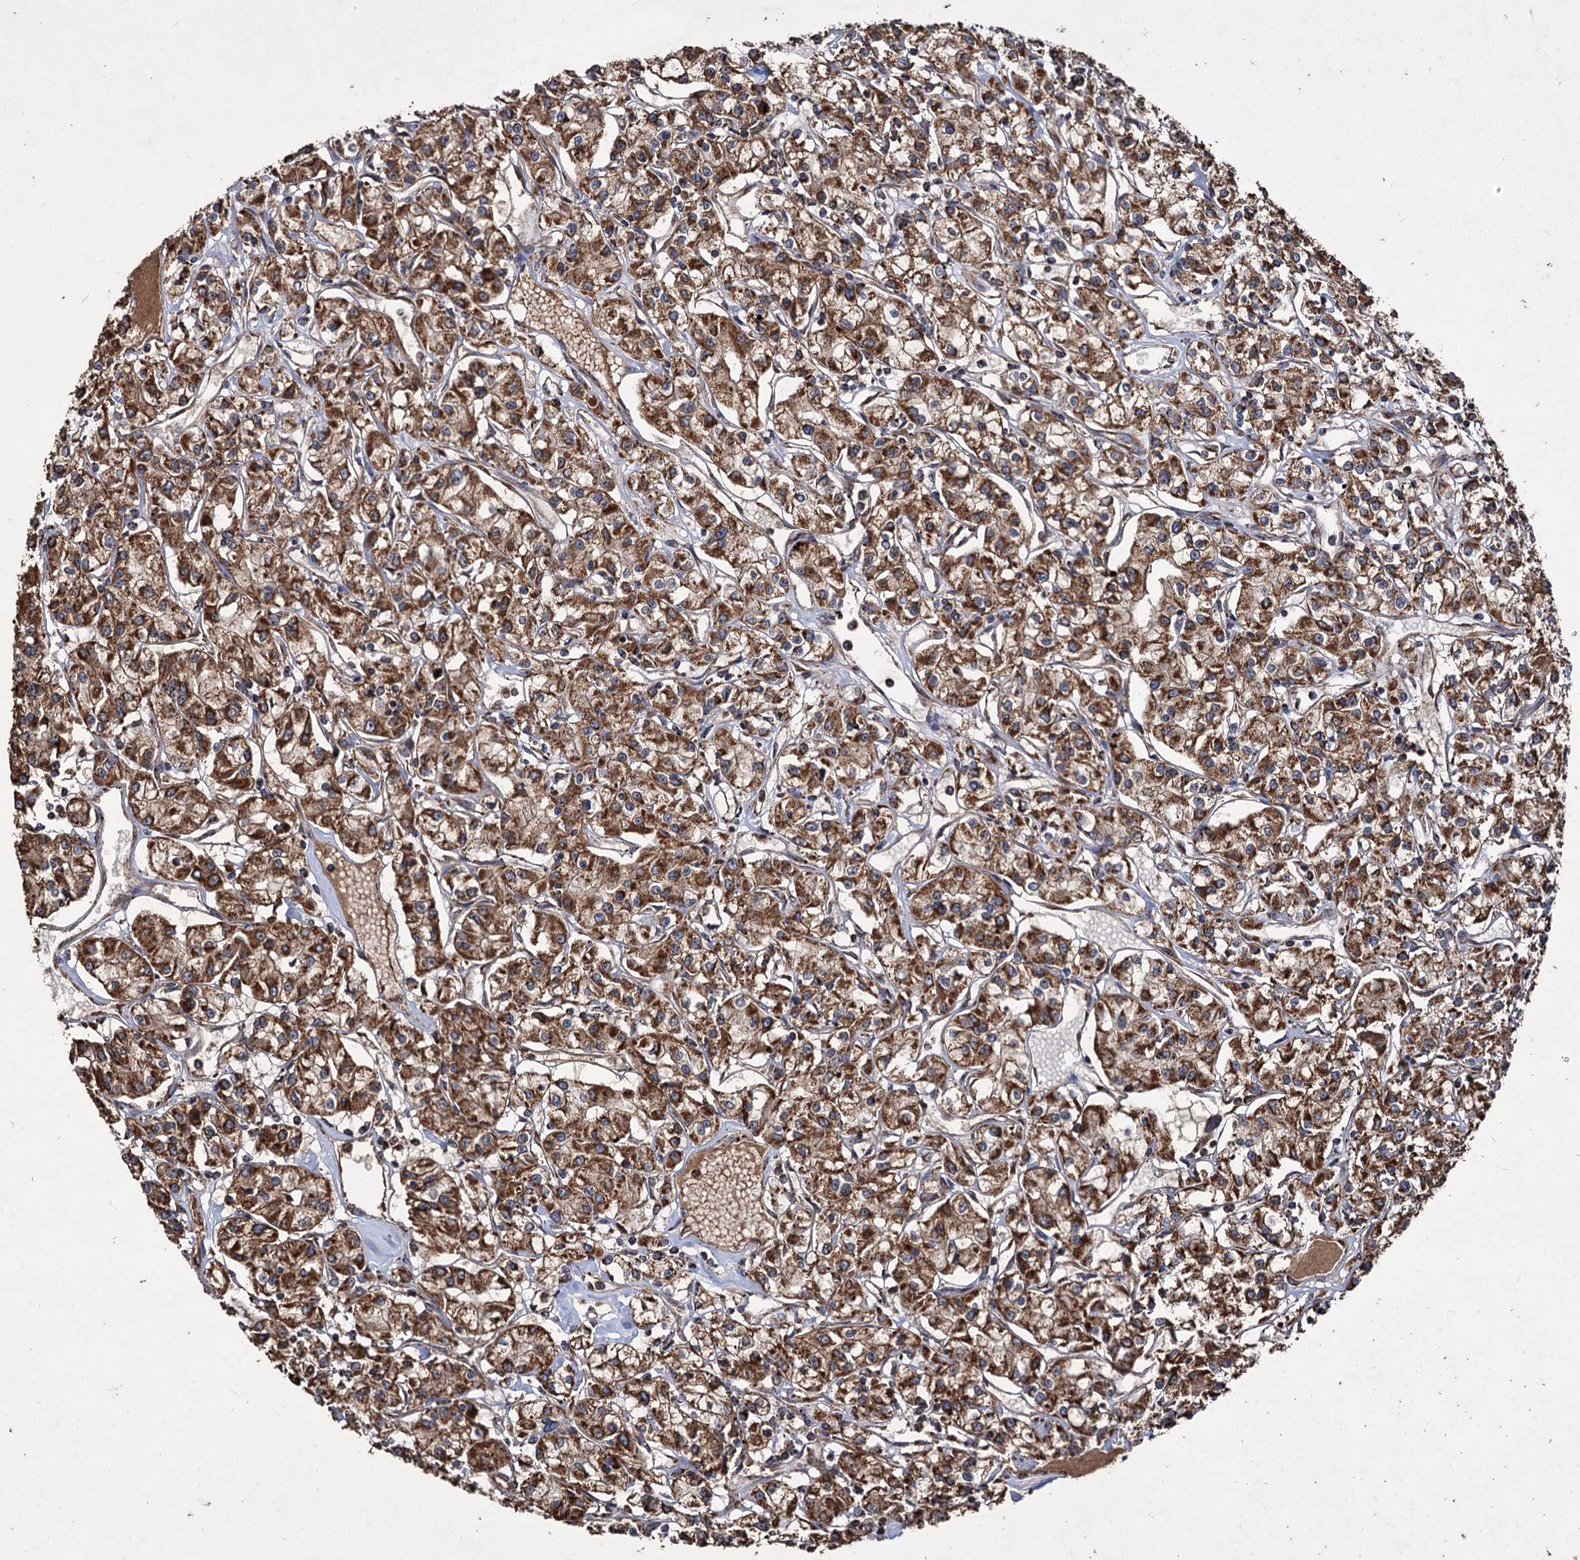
{"staining": {"intensity": "moderate", "quantity": ">75%", "location": "cytoplasmic/membranous"}, "tissue": "renal cancer", "cell_type": "Tumor cells", "image_type": "cancer", "snomed": [{"axis": "morphology", "description": "Adenocarcinoma, NOS"}, {"axis": "topography", "description": "Kidney"}], "caption": "A medium amount of moderate cytoplasmic/membranous staining is identified in about >75% of tumor cells in renal adenocarcinoma tissue. (DAB (3,3'-diaminobenzidine) = brown stain, brightfield microscopy at high magnification).", "gene": "IPO4", "patient": {"sex": "female", "age": 59}}